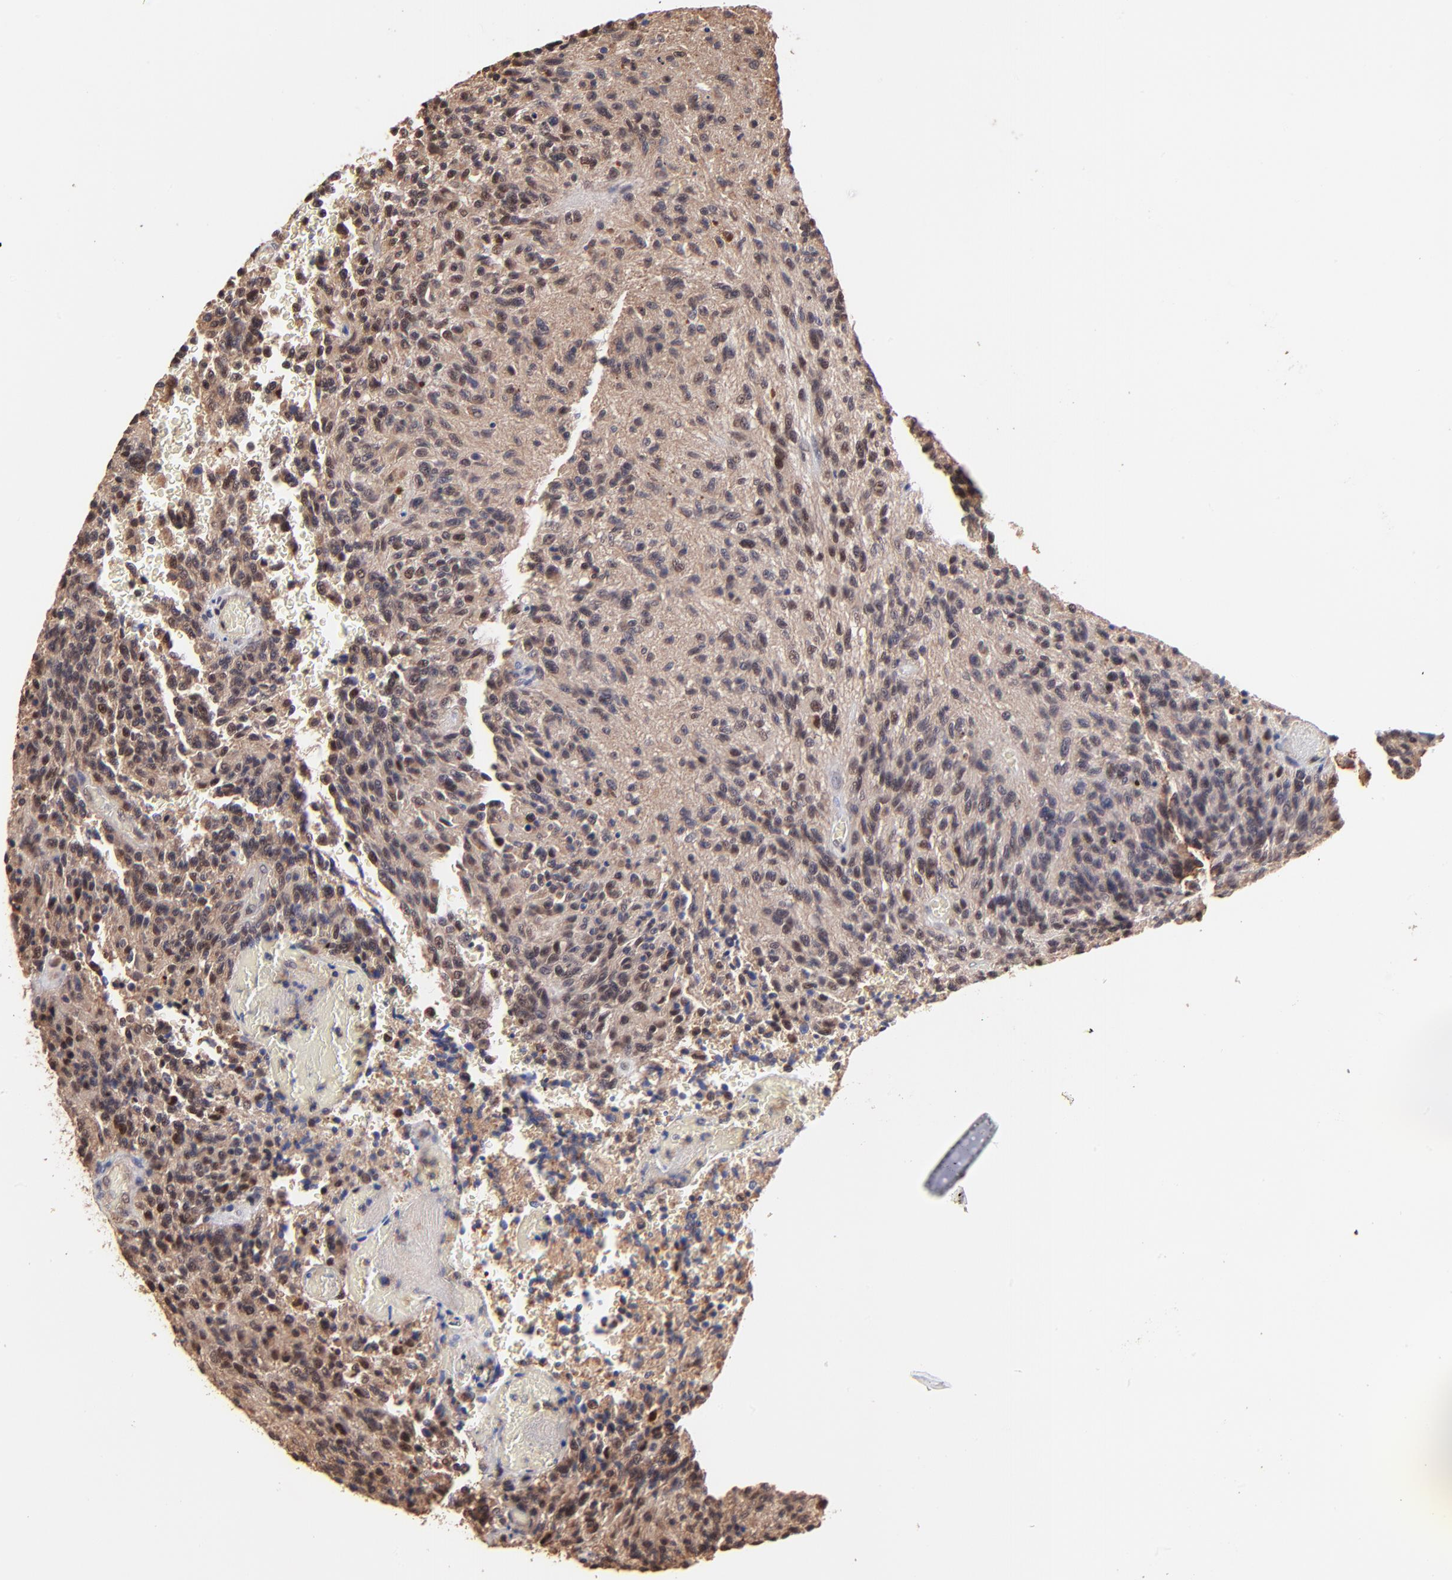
{"staining": {"intensity": "strong", "quantity": "25%-75%", "location": "cytoplasmic/membranous,nuclear"}, "tissue": "glioma", "cell_type": "Tumor cells", "image_type": "cancer", "snomed": [{"axis": "morphology", "description": "Normal tissue, NOS"}, {"axis": "morphology", "description": "Glioma, malignant, High grade"}, {"axis": "topography", "description": "Cerebral cortex"}], "caption": "The micrograph shows a brown stain indicating the presence of a protein in the cytoplasmic/membranous and nuclear of tumor cells in glioma. (DAB (3,3'-diaminobenzidine) = brown stain, brightfield microscopy at high magnification).", "gene": "PSMA6", "patient": {"sex": "male", "age": 56}}